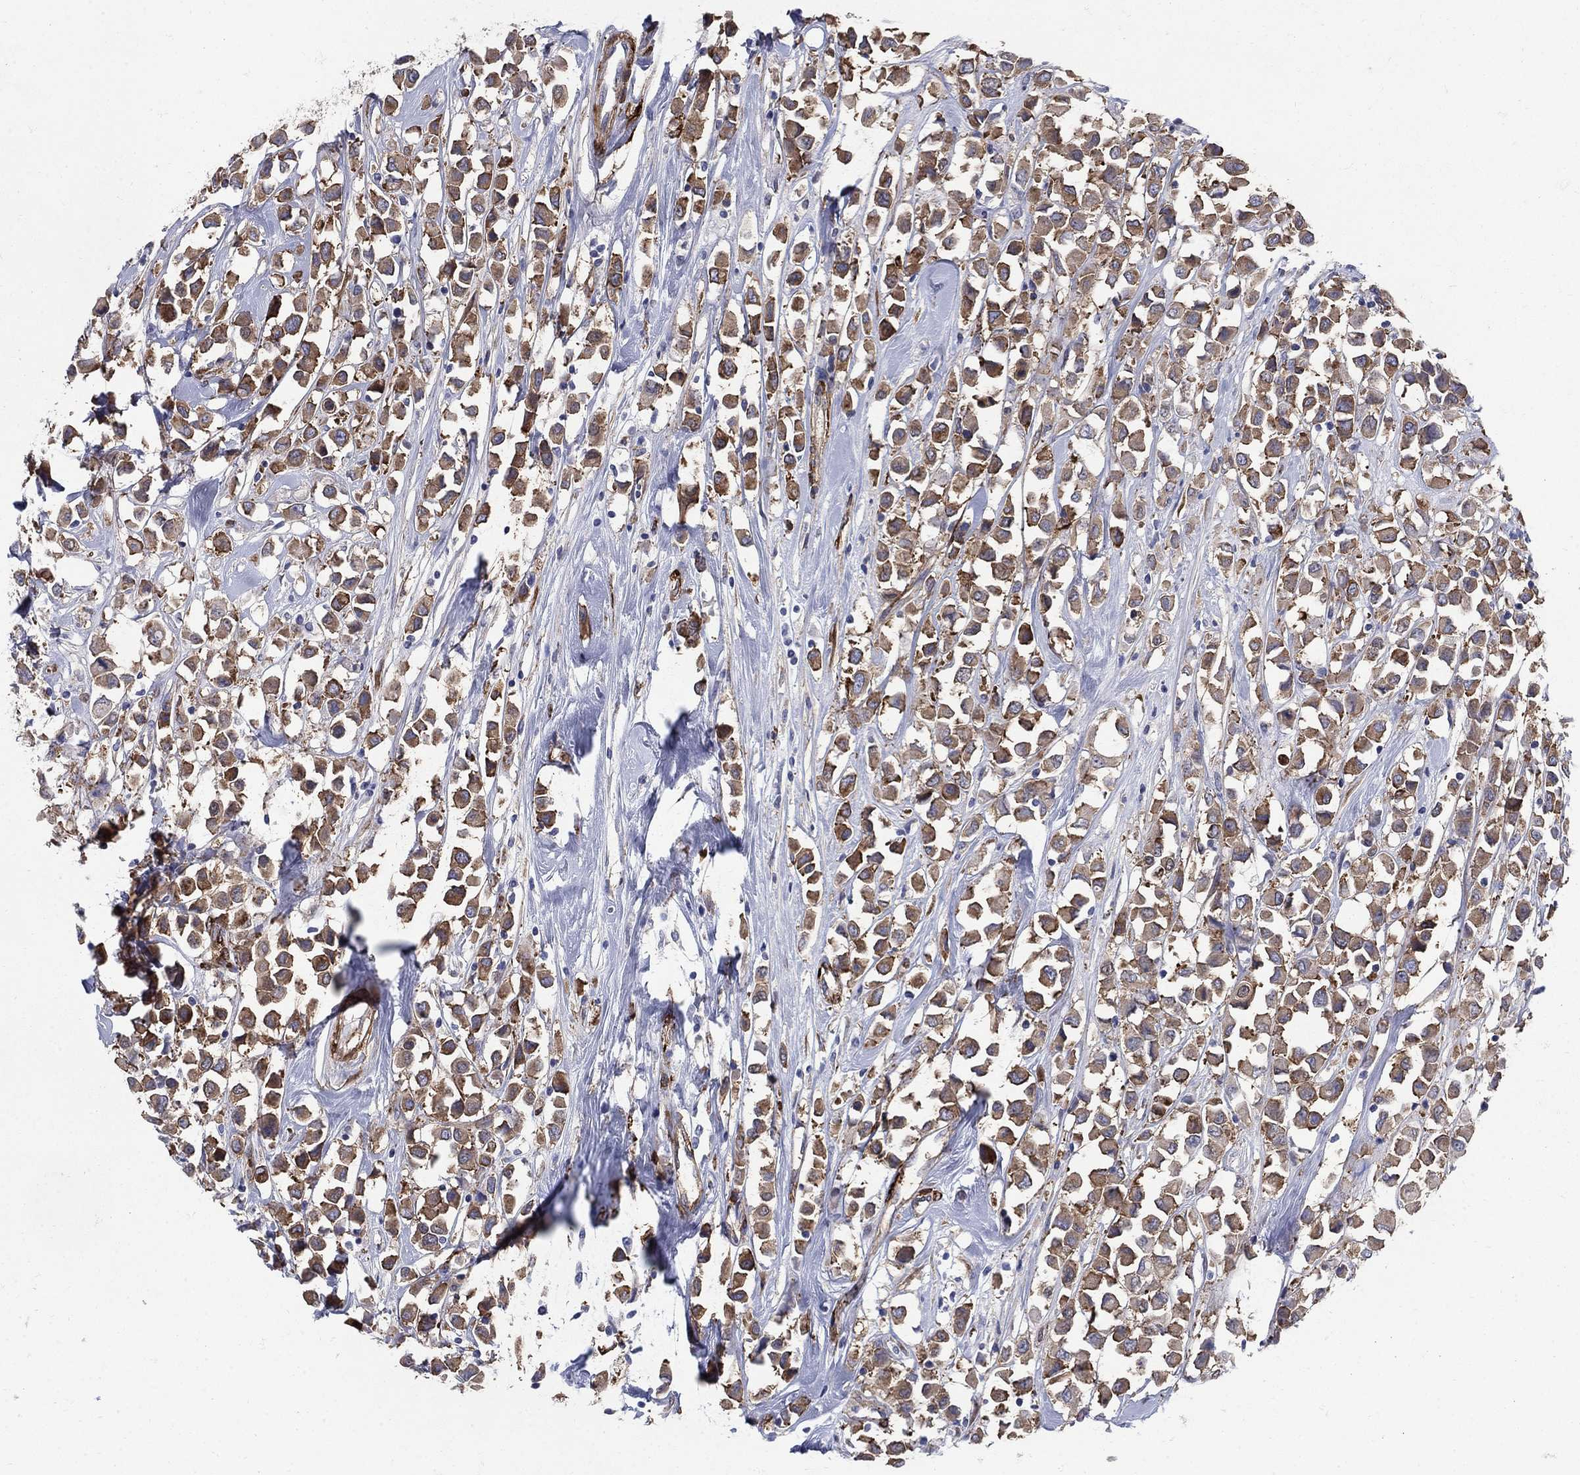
{"staining": {"intensity": "moderate", "quantity": "25%-75%", "location": "cytoplasmic/membranous"}, "tissue": "breast cancer", "cell_type": "Tumor cells", "image_type": "cancer", "snomed": [{"axis": "morphology", "description": "Duct carcinoma"}, {"axis": "topography", "description": "Breast"}], "caption": "DAB (3,3'-diaminobenzidine) immunohistochemical staining of breast cancer (intraductal carcinoma) demonstrates moderate cytoplasmic/membranous protein positivity in approximately 25%-75% of tumor cells. Immunohistochemistry (ihc) stains the protein of interest in brown and the nuclei are stained blue.", "gene": "SEPTIN8", "patient": {"sex": "female", "age": 61}}